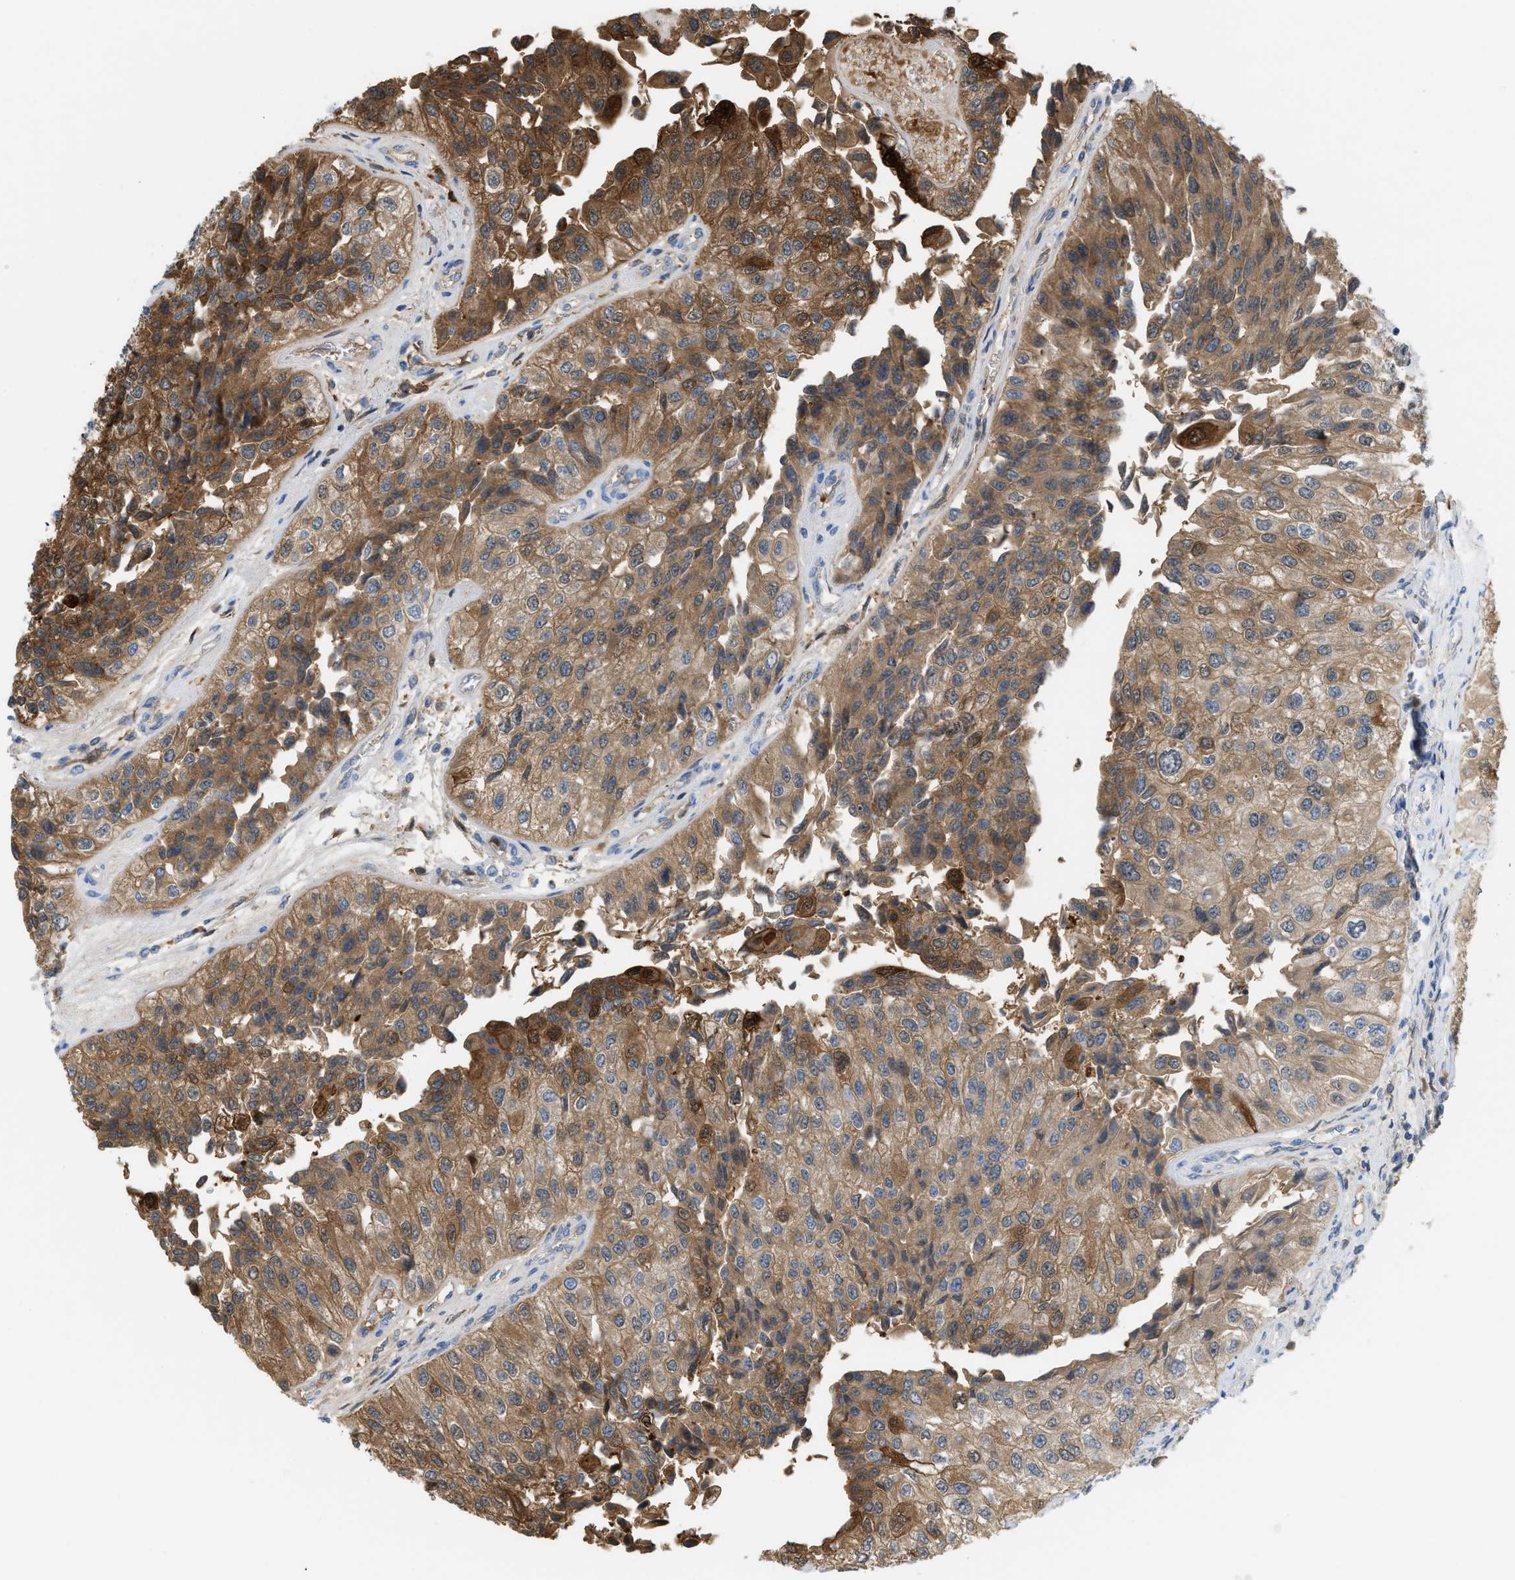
{"staining": {"intensity": "moderate", "quantity": ">75%", "location": "cytoplasmic/membranous"}, "tissue": "urothelial cancer", "cell_type": "Tumor cells", "image_type": "cancer", "snomed": [{"axis": "morphology", "description": "Urothelial carcinoma, High grade"}, {"axis": "topography", "description": "Kidney"}, {"axis": "topography", "description": "Urinary bladder"}], "caption": "A photomicrograph of urothelial cancer stained for a protein shows moderate cytoplasmic/membranous brown staining in tumor cells. (Brightfield microscopy of DAB IHC at high magnification).", "gene": "CSTB", "patient": {"sex": "male", "age": 77}}